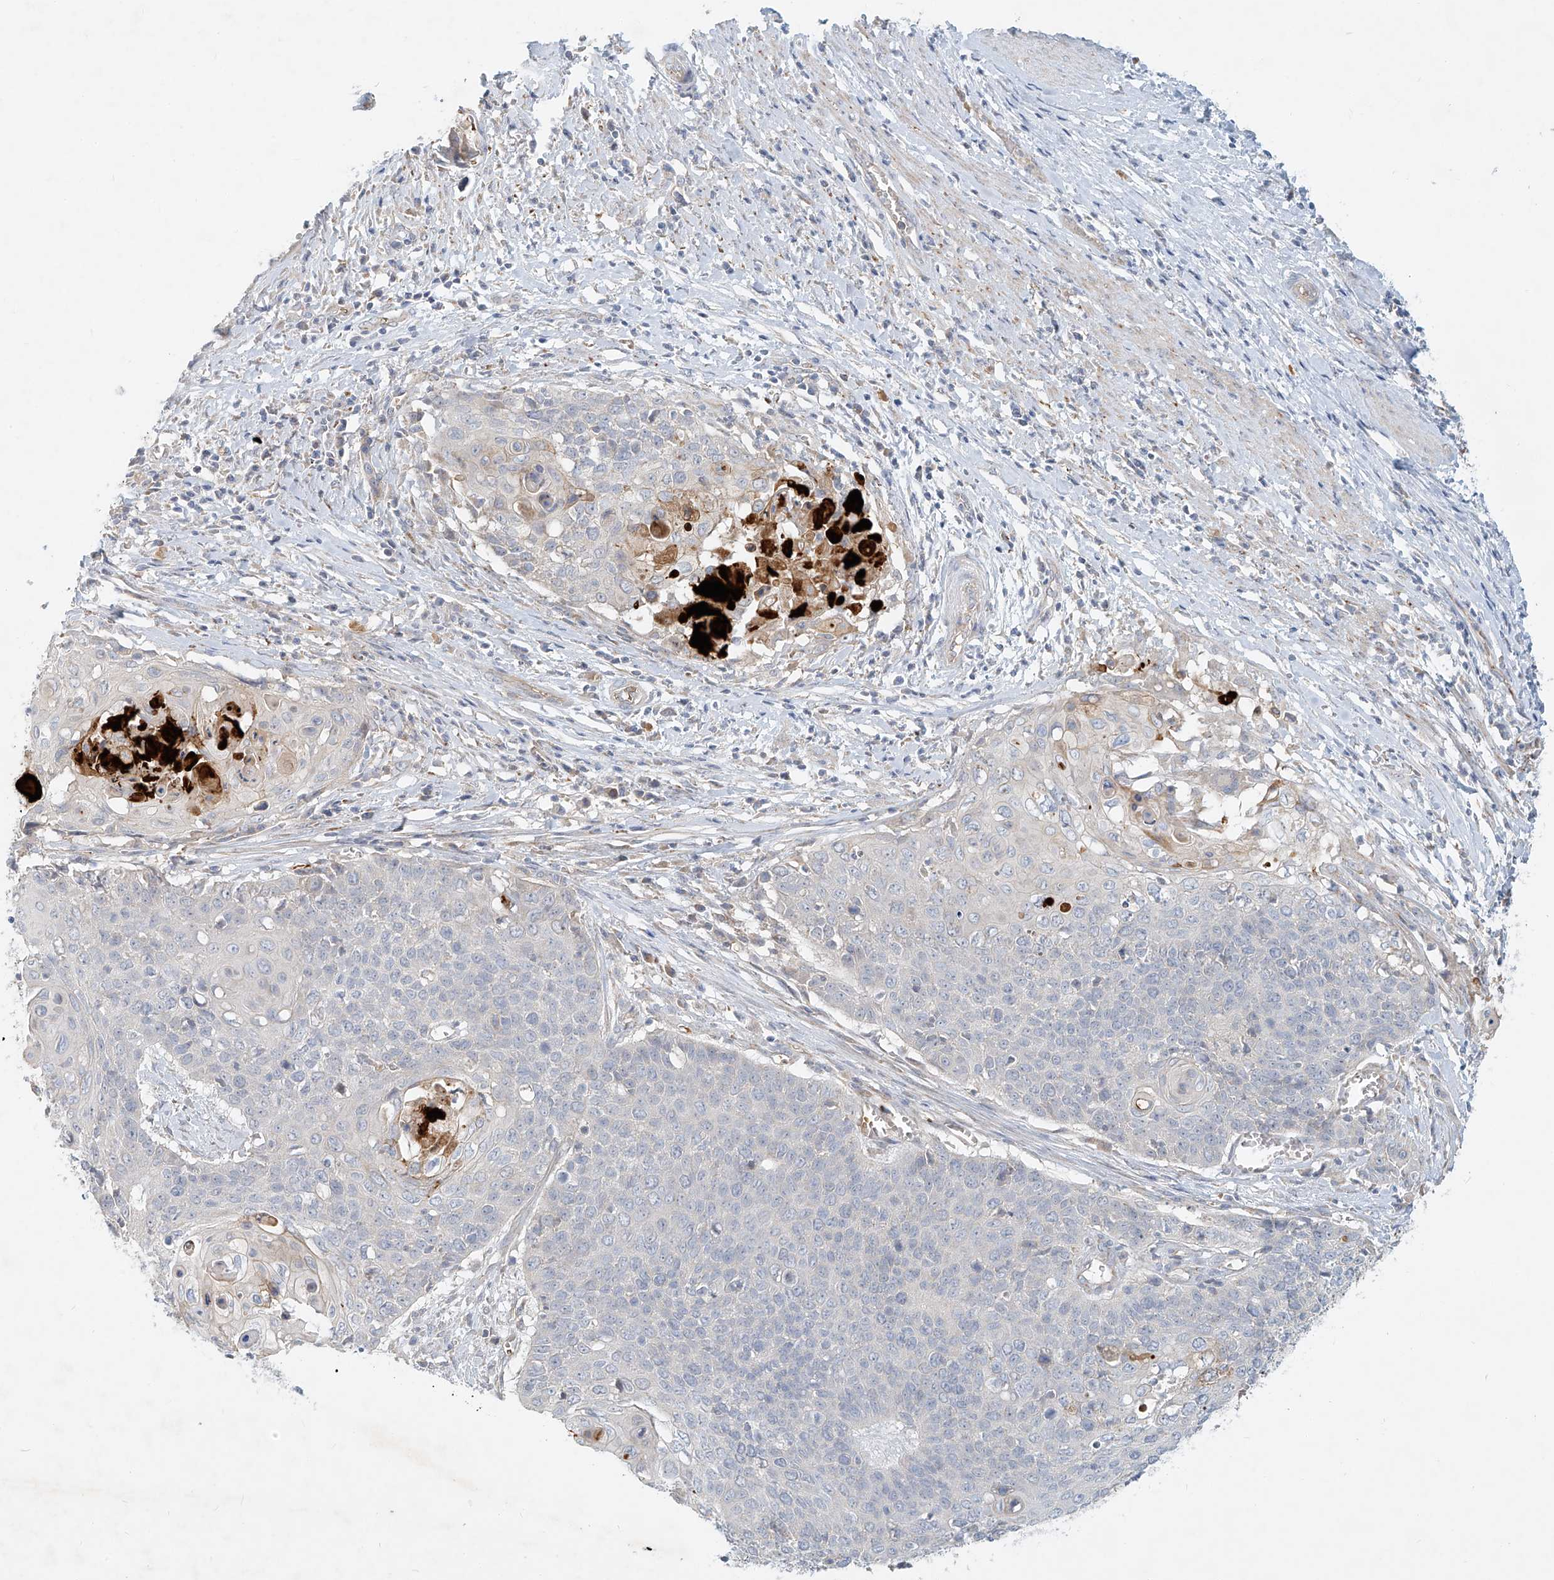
{"staining": {"intensity": "negative", "quantity": "none", "location": "none"}, "tissue": "cervical cancer", "cell_type": "Tumor cells", "image_type": "cancer", "snomed": [{"axis": "morphology", "description": "Squamous cell carcinoma, NOS"}, {"axis": "topography", "description": "Cervix"}], "caption": "Immunohistochemical staining of human cervical cancer displays no significant positivity in tumor cells.", "gene": "SYTL3", "patient": {"sex": "female", "age": 39}}